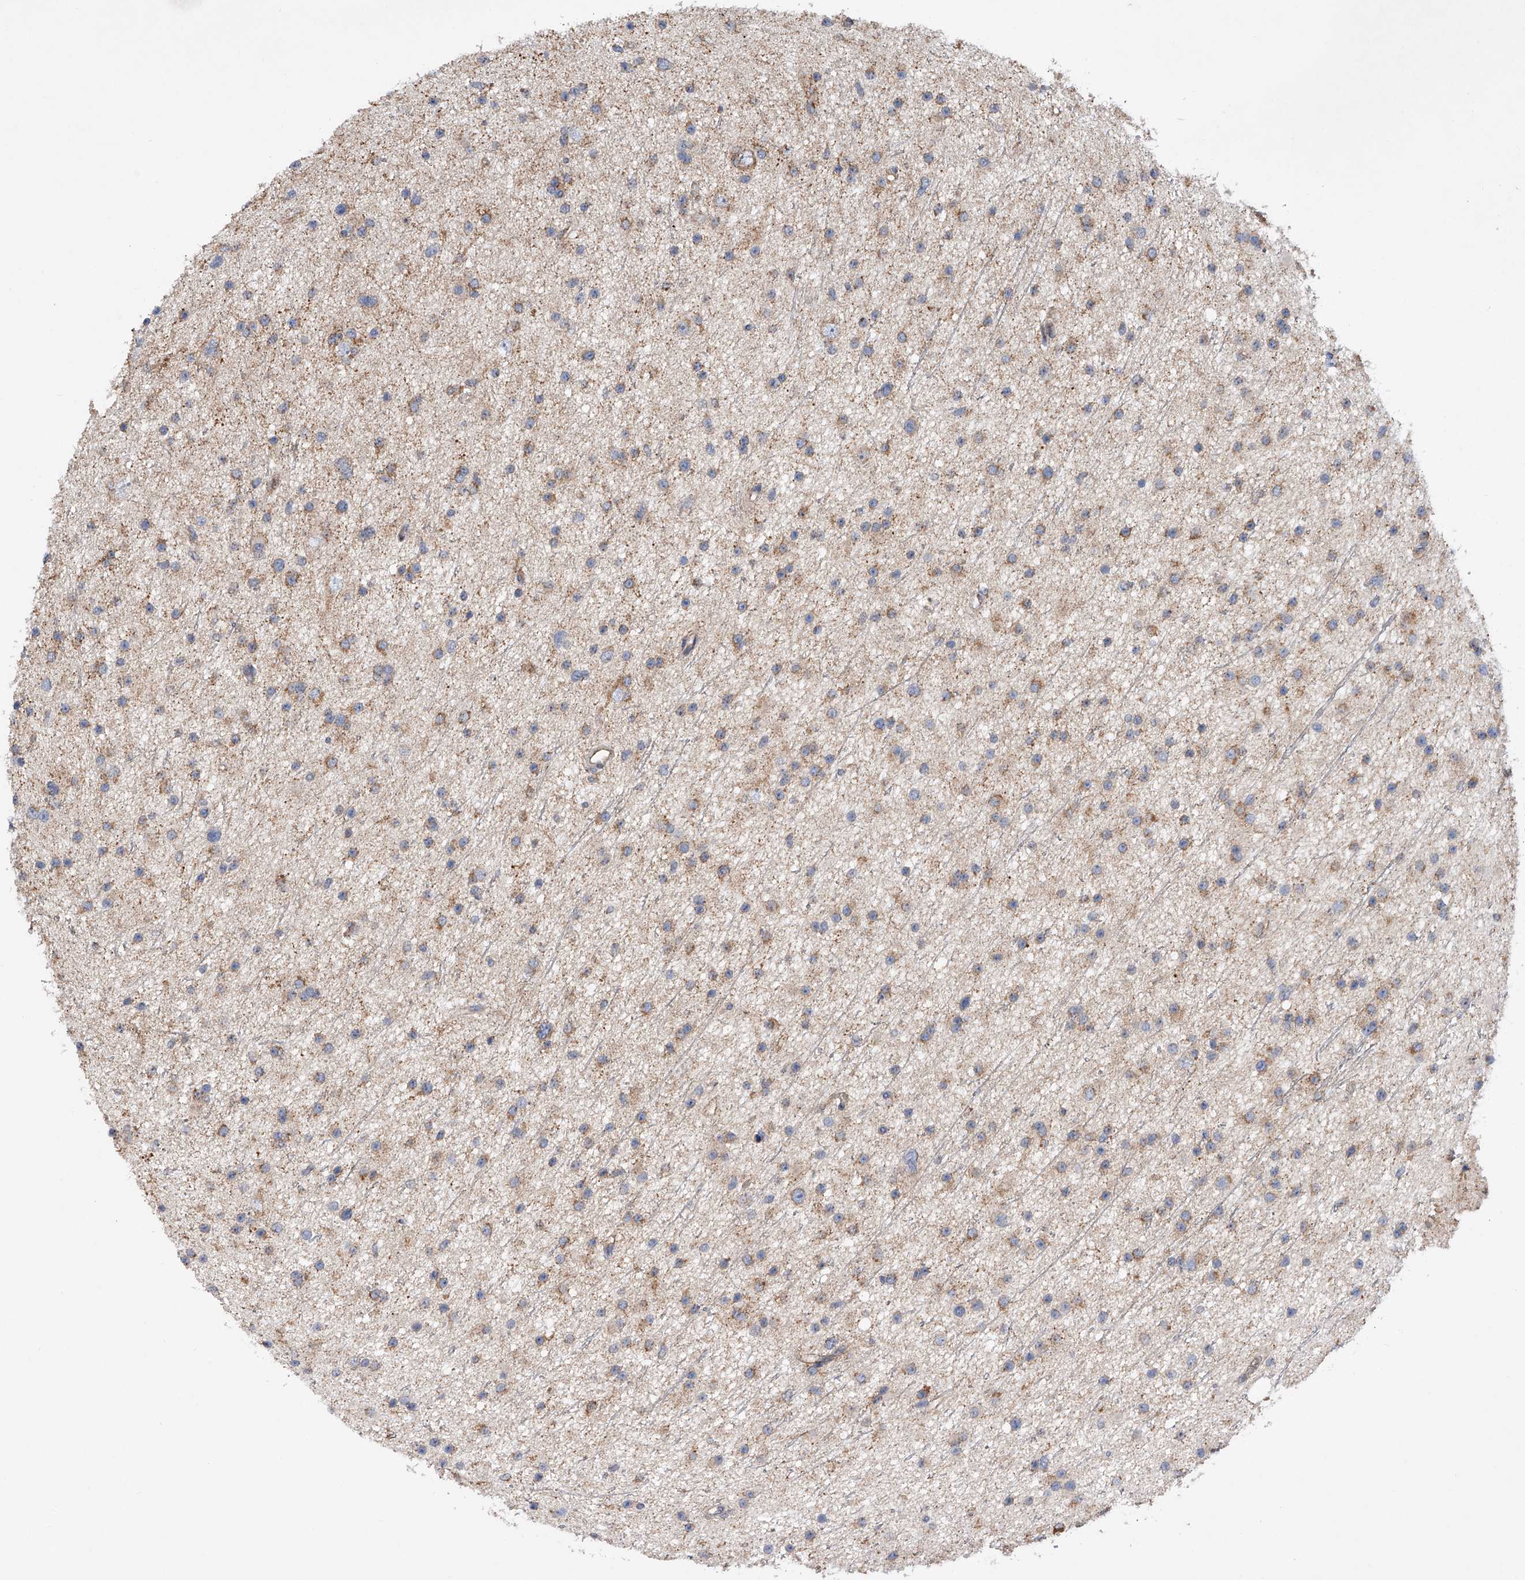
{"staining": {"intensity": "moderate", "quantity": "25%-75%", "location": "cytoplasmic/membranous"}, "tissue": "glioma", "cell_type": "Tumor cells", "image_type": "cancer", "snomed": [{"axis": "morphology", "description": "Glioma, malignant, Low grade"}, {"axis": "topography", "description": "Cerebral cortex"}], "caption": "Malignant low-grade glioma tissue reveals moderate cytoplasmic/membranous positivity in approximately 25%-75% of tumor cells, visualized by immunohistochemistry.", "gene": "CDH12", "patient": {"sex": "female", "age": 39}}